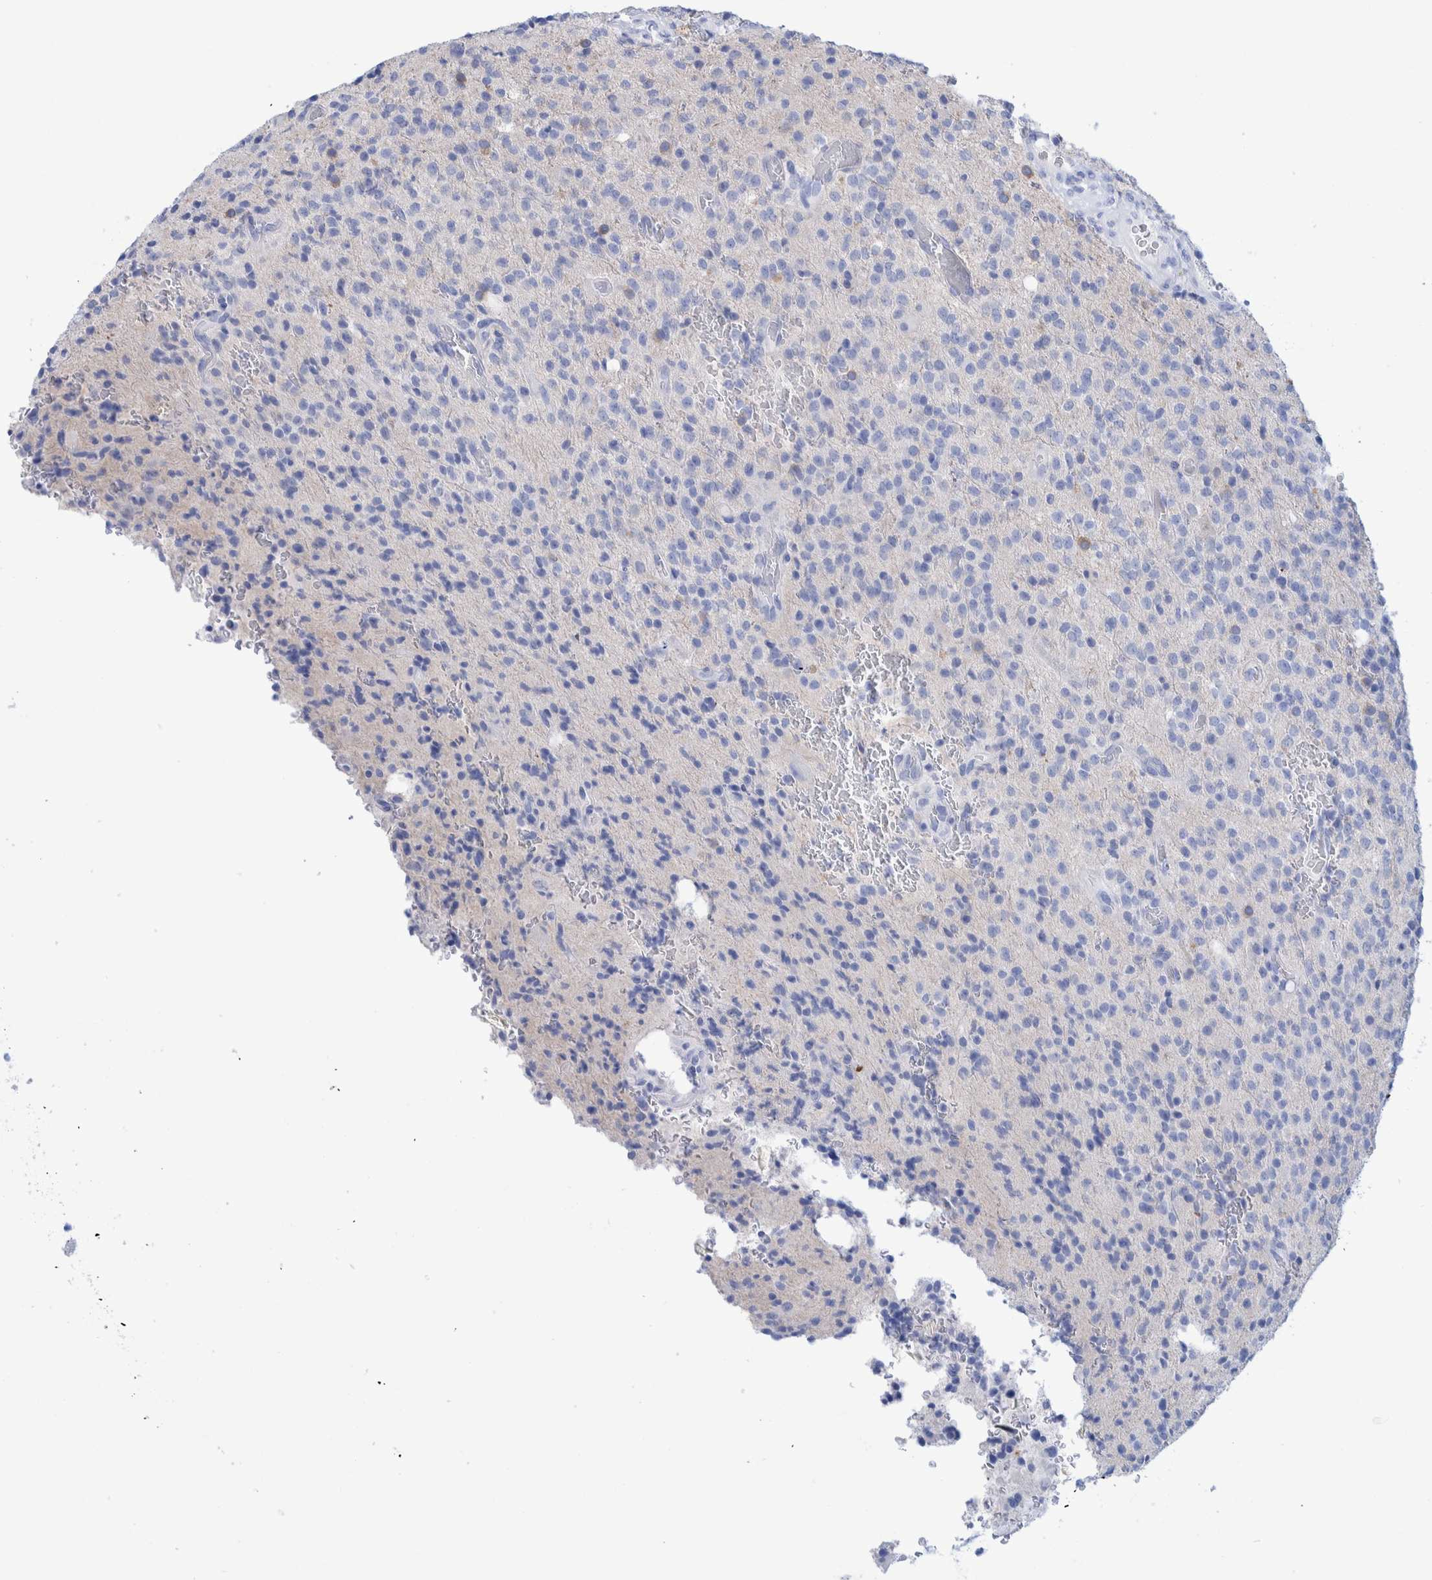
{"staining": {"intensity": "negative", "quantity": "none", "location": "none"}, "tissue": "glioma", "cell_type": "Tumor cells", "image_type": "cancer", "snomed": [{"axis": "morphology", "description": "Glioma, malignant, High grade"}, {"axis": "topography", "description": "Brain"}], "caption": "Histopathology image shows no significant protein positivity in tumor cells of glioma.", "gene": "PERP", "patient": {"sex": "male", "age": 34}}